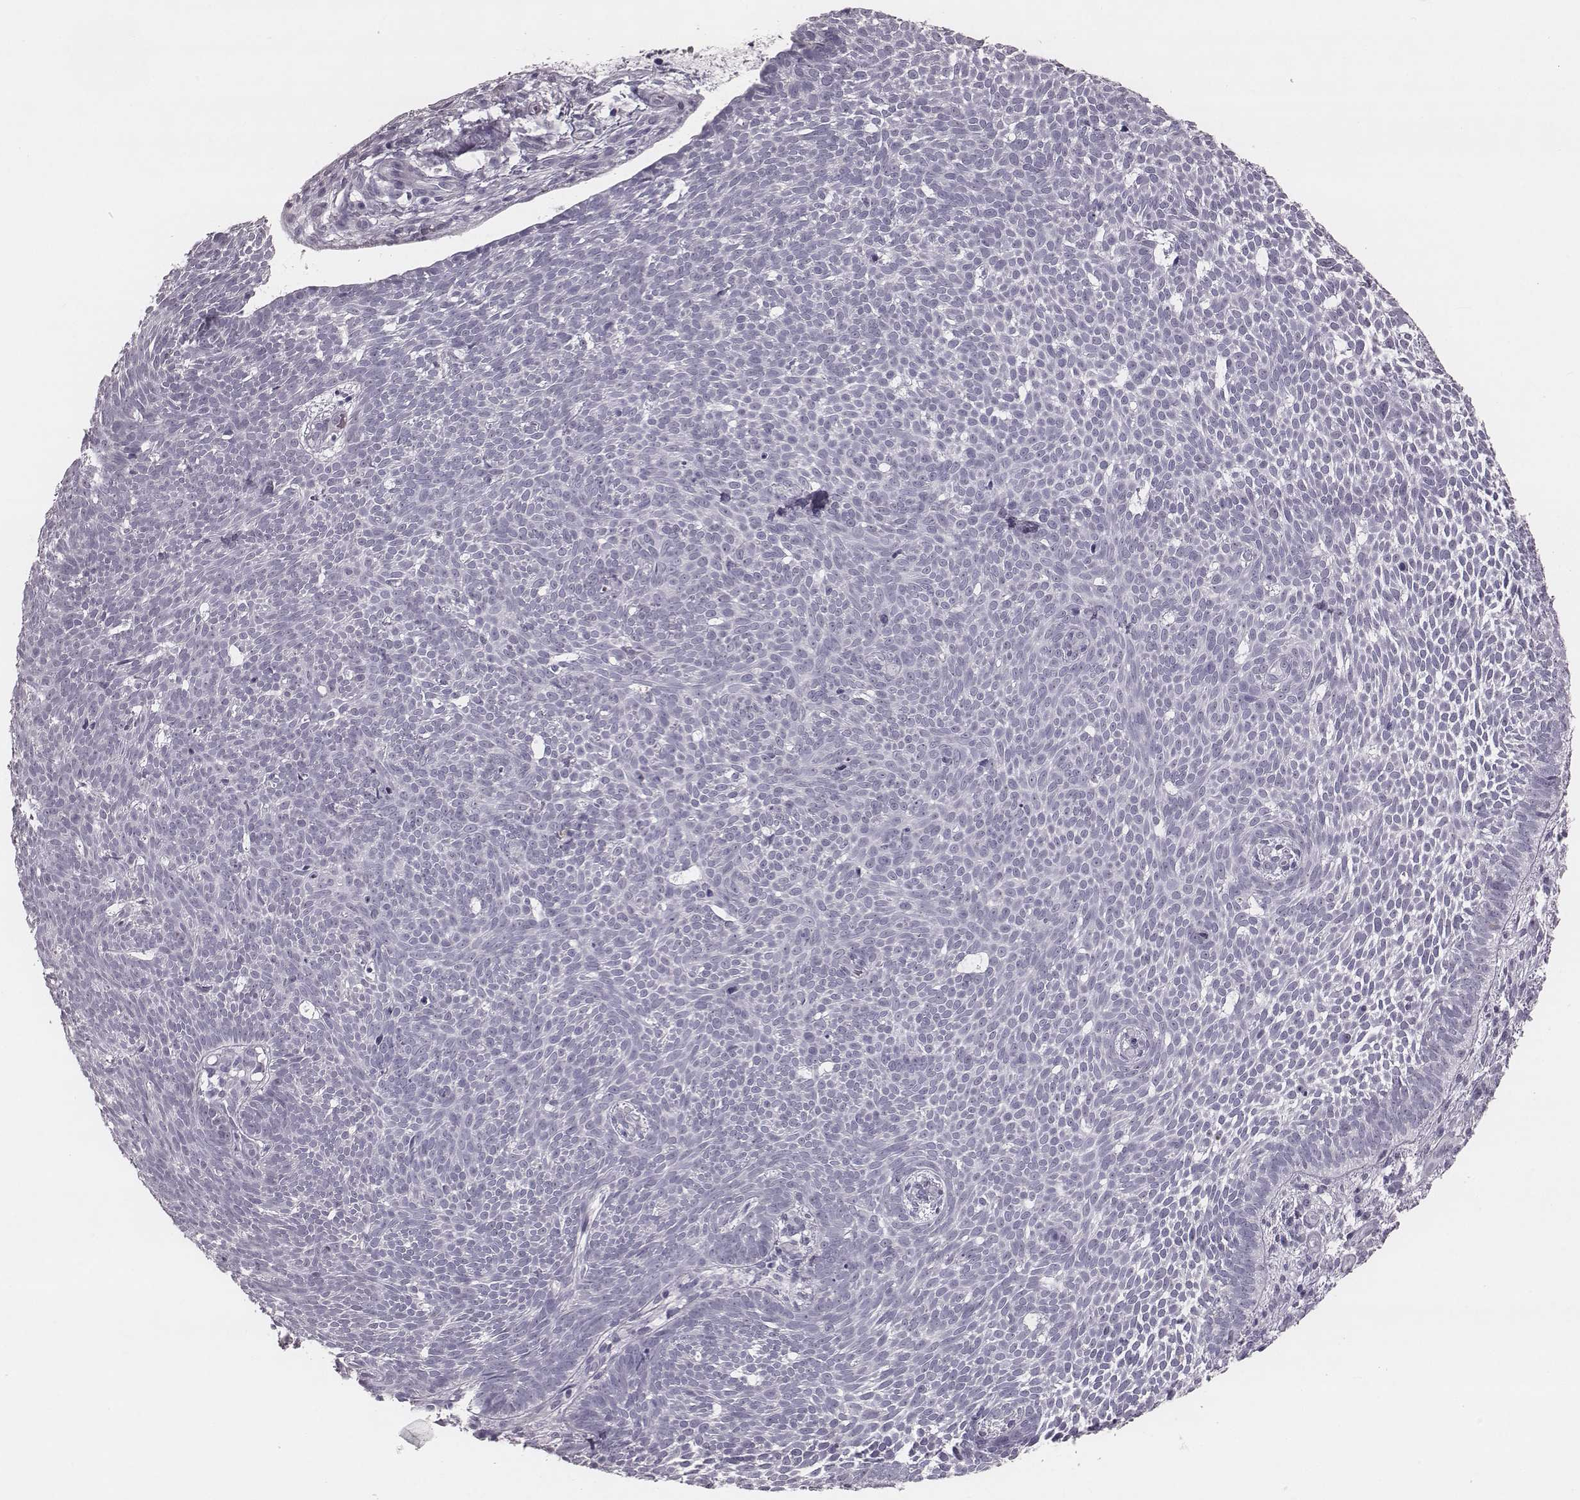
{"staining": {"intensity": "negative", "quantity": "none", "location": "none"}, "tissue": "skin cancer", "cell_type": "Tumor cells", "image_type": "cancer", "snomed": [{"axis": "morphology", "description": "Basal cell carcinoma"}, {"axis": "topography", "description": "Skin"}], "caption": "A histopathology image of human basal cell carcinoma (skin) is negative for staining in tumor cells. Nuclei are stained in blue.", "gene": "KRT74", "patient": {"sex": "male", "age": 59}}